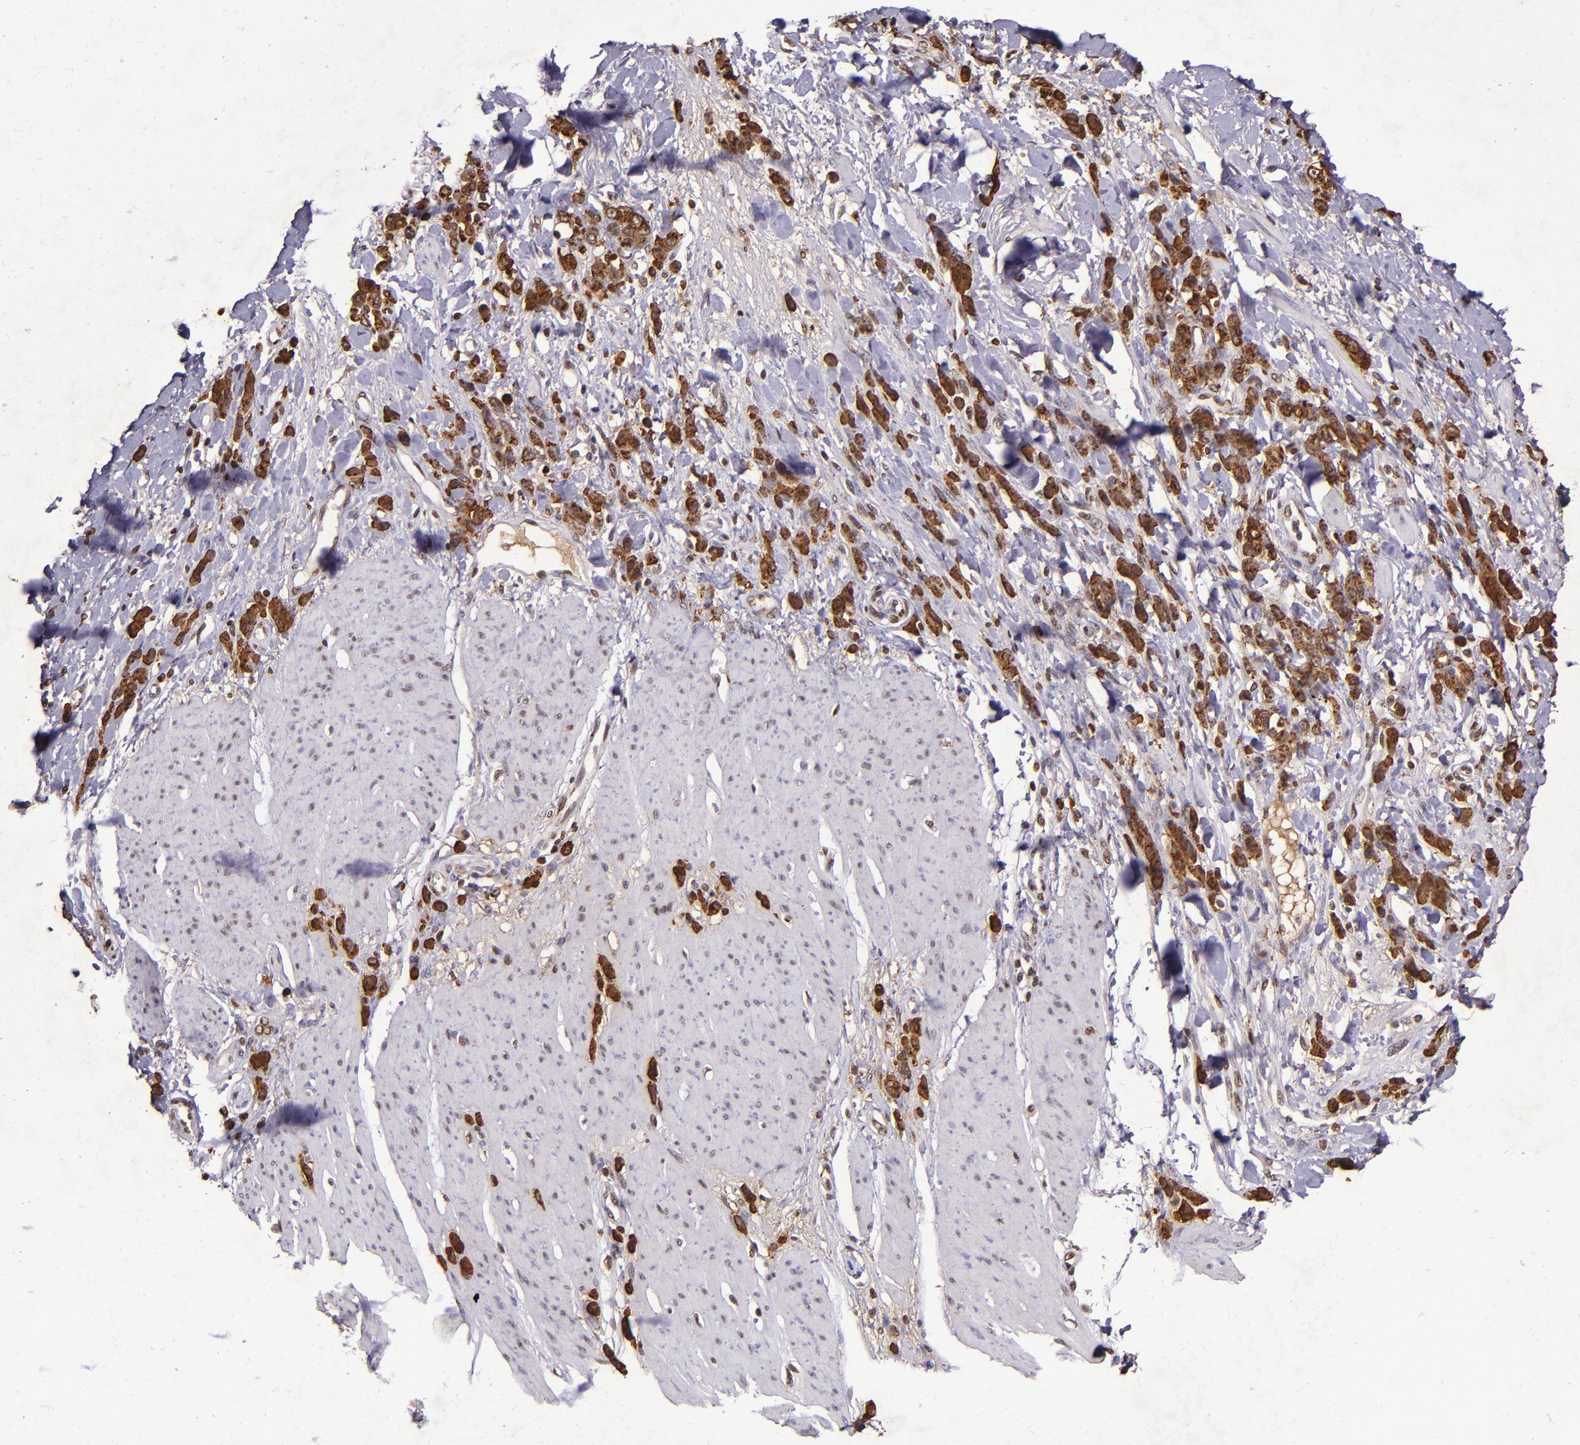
{"staining": {"intensity": "strong", "quantity": ">75%", "location": "cytoplasmic/membranous,nuclear"}, "tissue": "stomach cancer", "cell_type": "Tumor cells", "image_type": "cancer", "snomed": [{"axis": "morphology", "description": "Normal tissue, NOS"}, {"axis": "morphology", "description": "Adenocarcinoma, NOS"}, {"axis": "topography", "description": "Stomach"}], "caption": "Stomach adenocarcinoma tissue displays strong cytoplasmic/membranous and nuclear expression in approximately >75% of tumor cells", "gene": "MGMT", "patient": {"sex": "male", "age": 82}}